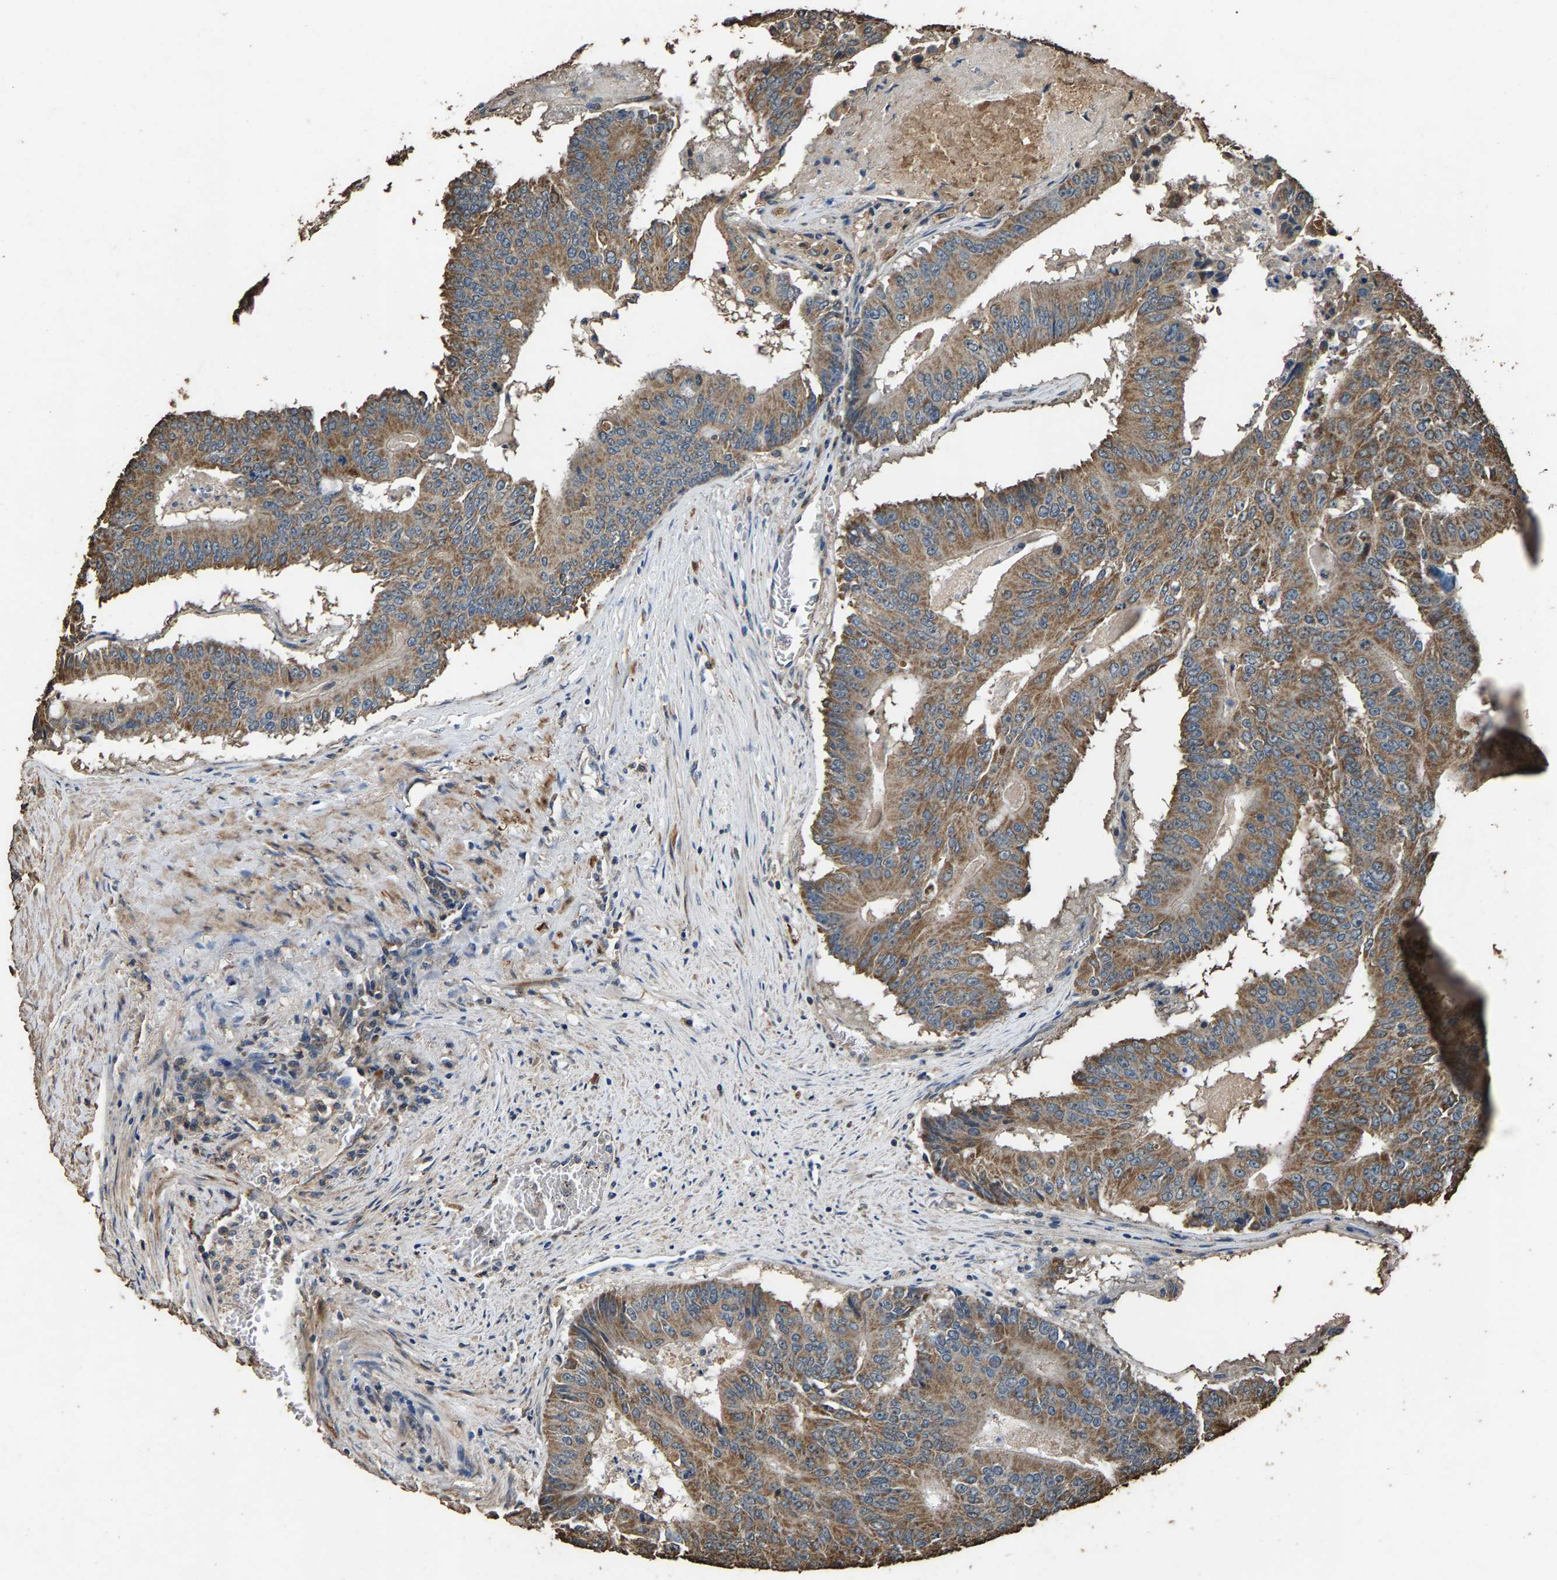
{"staining": {"intensity": "moderate", "quantity": ">75%", "location": "cytoplasmic/membranous"}, "tissue": "colorectal cancer", "cell_type": "Tumor cells", "image_type": "cancer", "snomed": [{"axis": "morphology", "description": "Adenocarcinoma, NOS"}, {"axis": "topography", "description": "Colon"}], "caption": "Colorectal adenocarcinoma tissue shows moderate cytoplasmic/membranous positivity in about >75% of tumor cells, visualized by immunohistochemistry.", "gene": "MRPL27", "patient": {"sex": "male", "age": 87}}